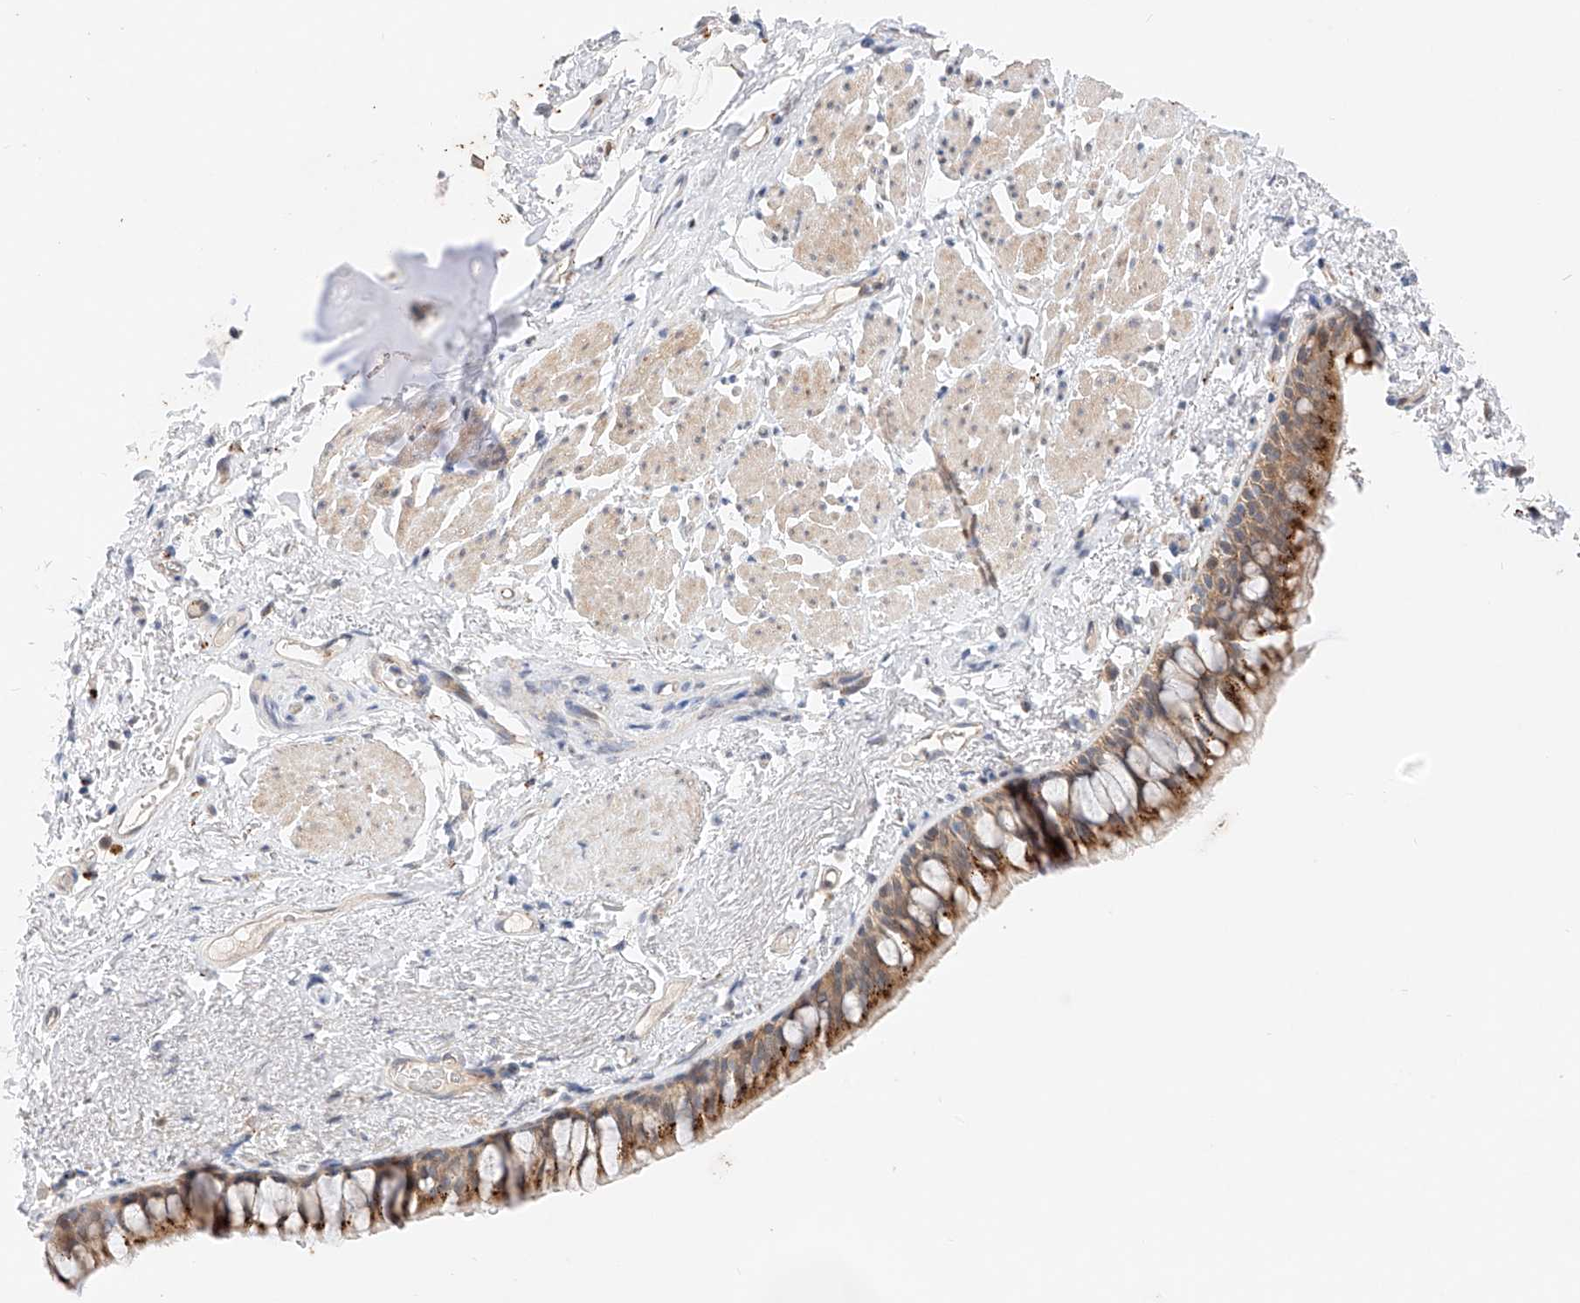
{"staining": {"intensity": "strong", "quantity": "25%-75%", "location": "cytoplasmic/membranous"}, "tissue": "bronchus", "cell_type": "Respiratory epithelial cells", "image_type": "normal", "snomed": [{"axis": "morphology", "description": "Normal tissue, NOS"}, {"axis": "topography", "description": "Cartilage tissue"}, {"axis": "topography", "description": "Bronchus"}], "caption": "DAB (3,3'-diaminobenzidine) immunohistochemical staining of benign bronchus demonstrates strong cytoplasmic/membranous protein staining in approximately 25%-75% of respiratory epithelial cells. Ihc stains the protein in brown and the nuclei are stained blue.", "gene": "GCNT1", "patient": {"sex": "female", "age": 73}}